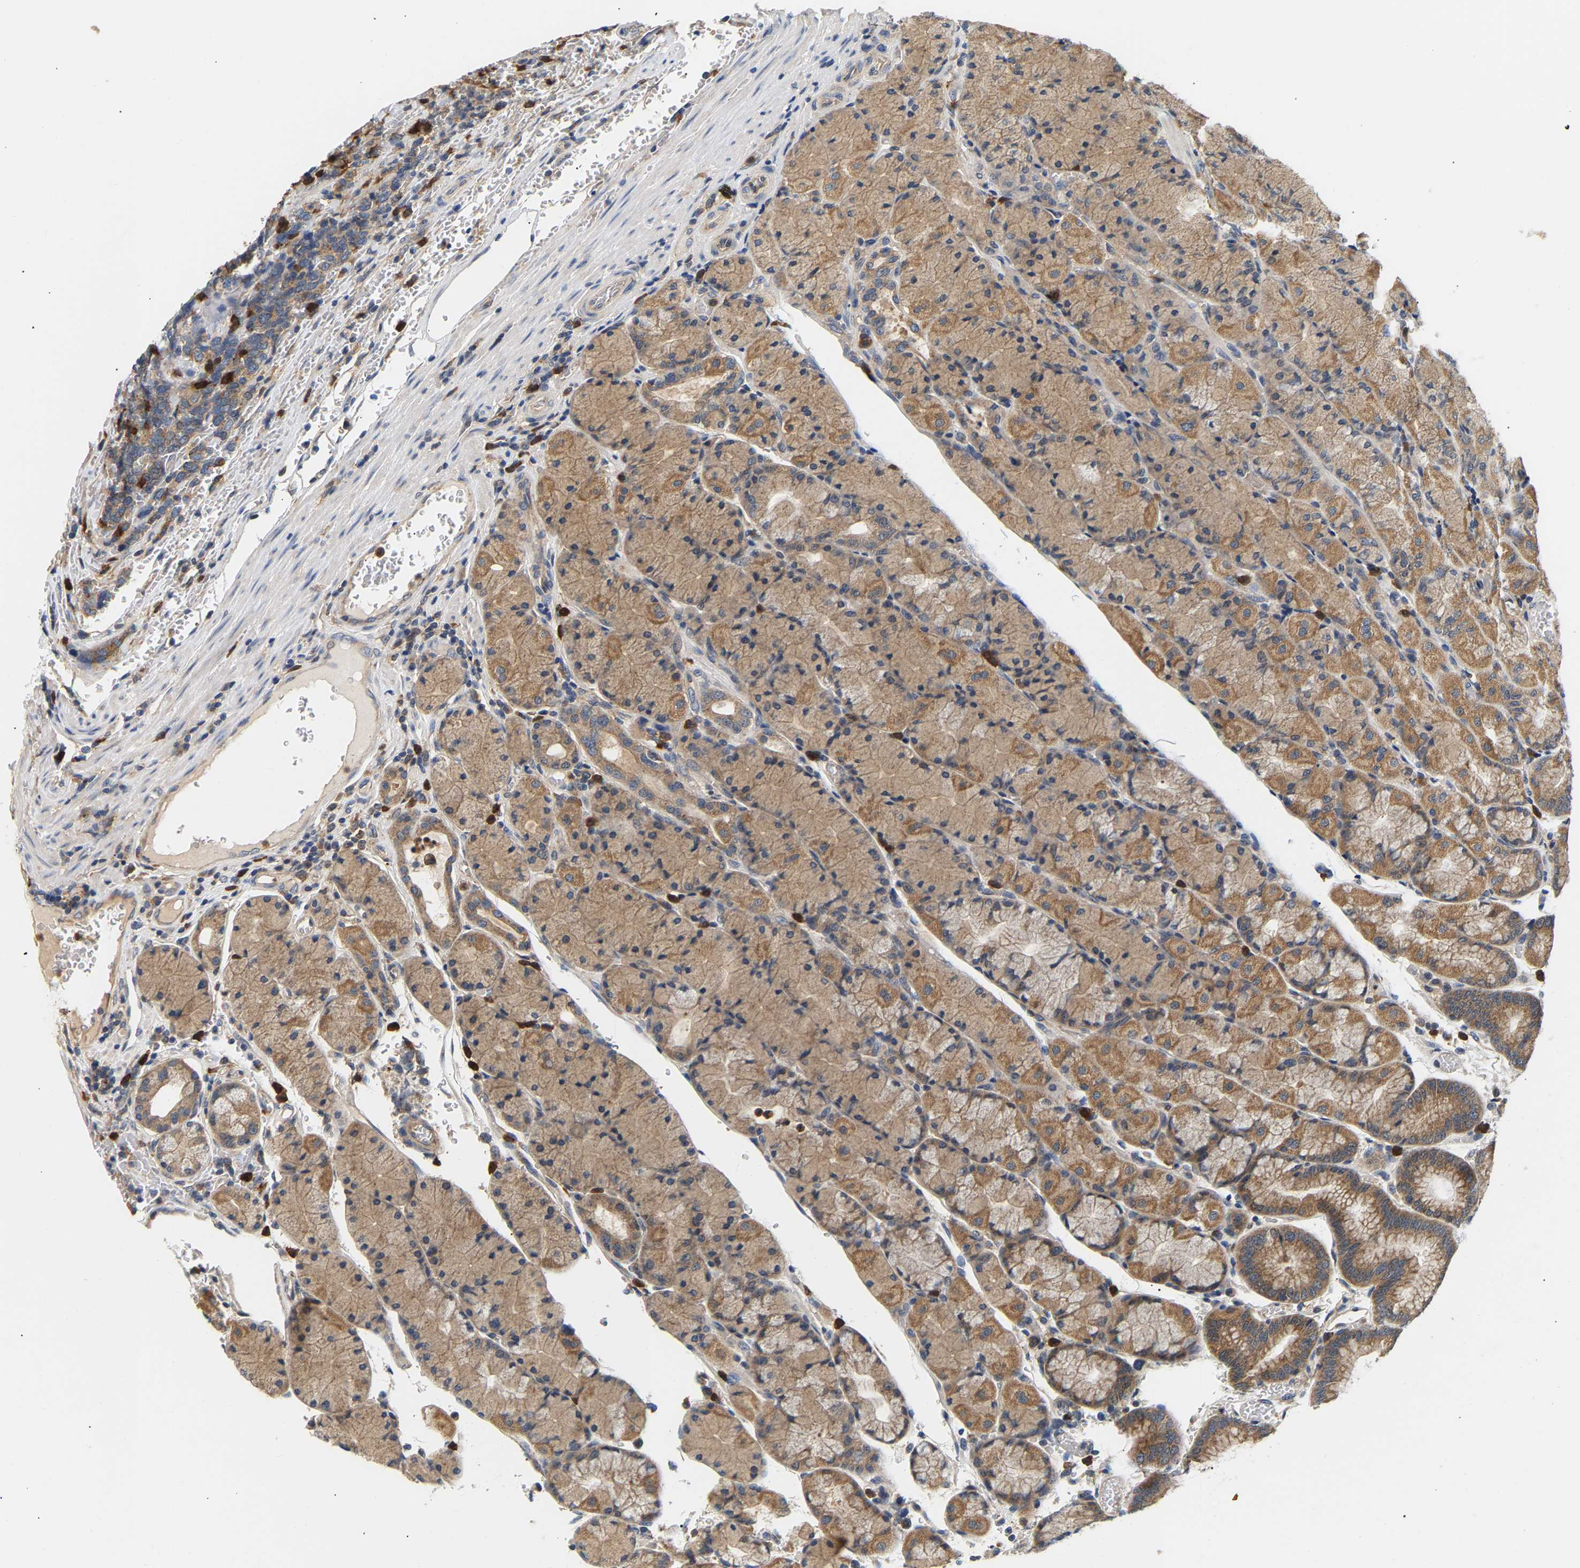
{"staining": {"intensity": "moderate", "quantity": ">75%", "location": "cytoplasmic/membranous"}, "tissue": "stomach", "cell_type": "Glandular cells", "image_type": "normal", "snomed": [{"axis": "morphology", "description": "Normal tissue, NOS"}, {"axis": "morphology", "description": "Carcinoid, malignant, NOS"}, {"axis": "topography", "description": "Stomach, upper"}], "caption": "Protein analysis of normal stomach displays moderate cytoplasmic/membranous positivity in about >75% of glandular cells.", "gene": "PPID", "patient": {"sex": "male", "age": 39}}